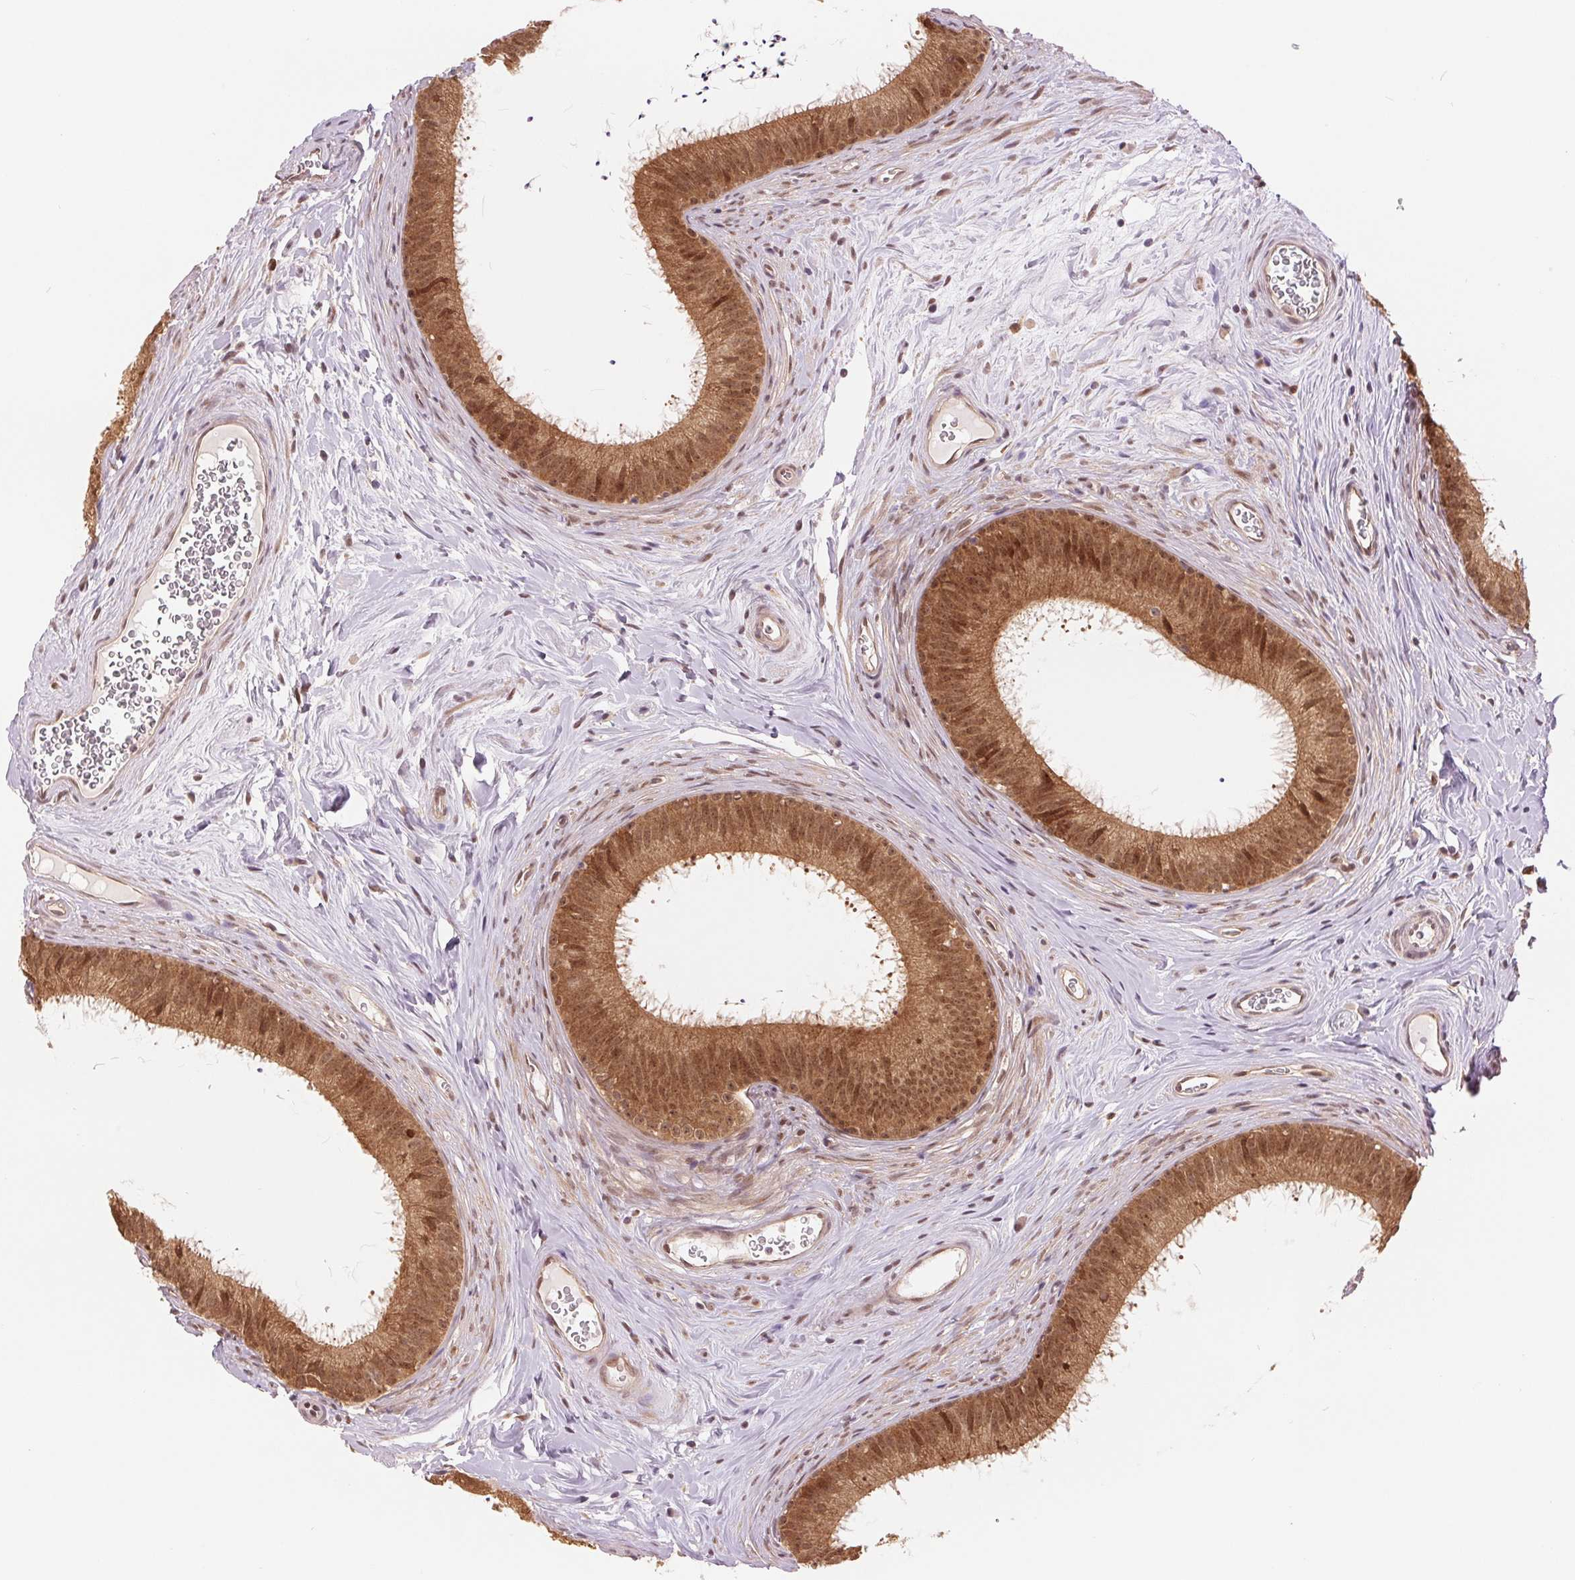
{"staining": {"intensity": "moderate", "quantity": ">75%", "location": "cytoplasmic/membranous"}, "tissue": "epididymis", "cell_type": "Glandular cells", "image_type": "normal", "snomed": [{"axis": "morphology", "description": "Normal tissue, NOS"}, {"axis": "topography", "description": "Epididymis"}], "caption": "The immunohistochemical stain highlights moderate cytoplasmic/membranous positivity in glandular cells of unremarkable epididymis. The protein of interest is stained brown, and the nuclei are stained in blue (DAB (3,3'-diaminobenzidine) IHC with brightfield microscopy, high magnification).", "gene": "ERI3", "patient": {"sex": "male", "age": 24}}